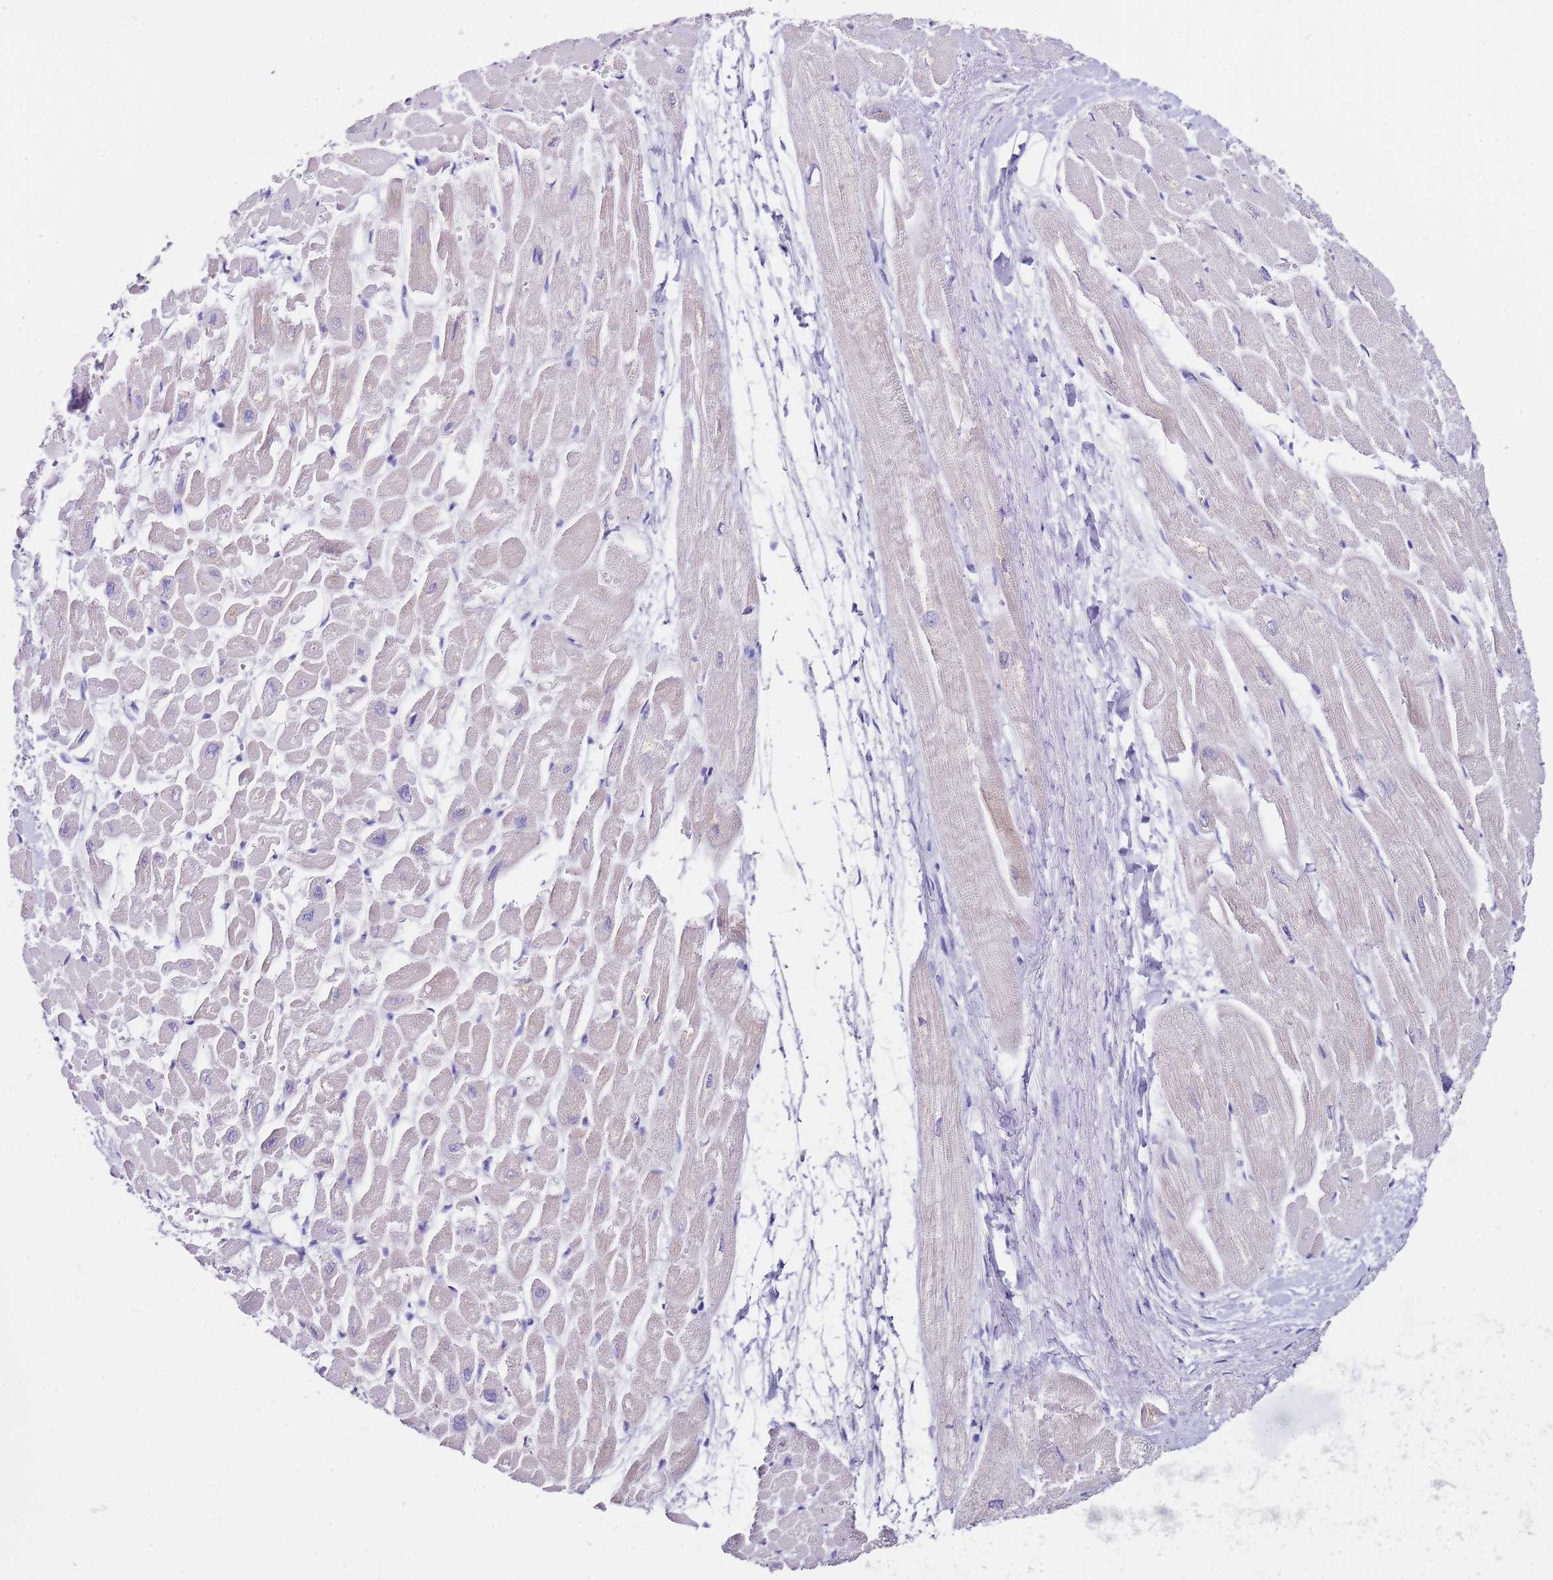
{"staining": {"intensity": "negative", "quantity": "none", "location": "none"}, "tissue": "heart muscle", "cell_type": "Cardiomyocytes", "image_type": "normal", "snomed": [{"axis": "morphology", "description": "Normal tissue, NOS"}, {"axis": "topography", "description": "Heart"}], "caption": "A high-resolution image shows IHC staining of benign heart muscle, which reveals no significant positivity in cardiomyocytes.", "gene": "PTBP2", "patient": {"sex": "male", "age": 54}}